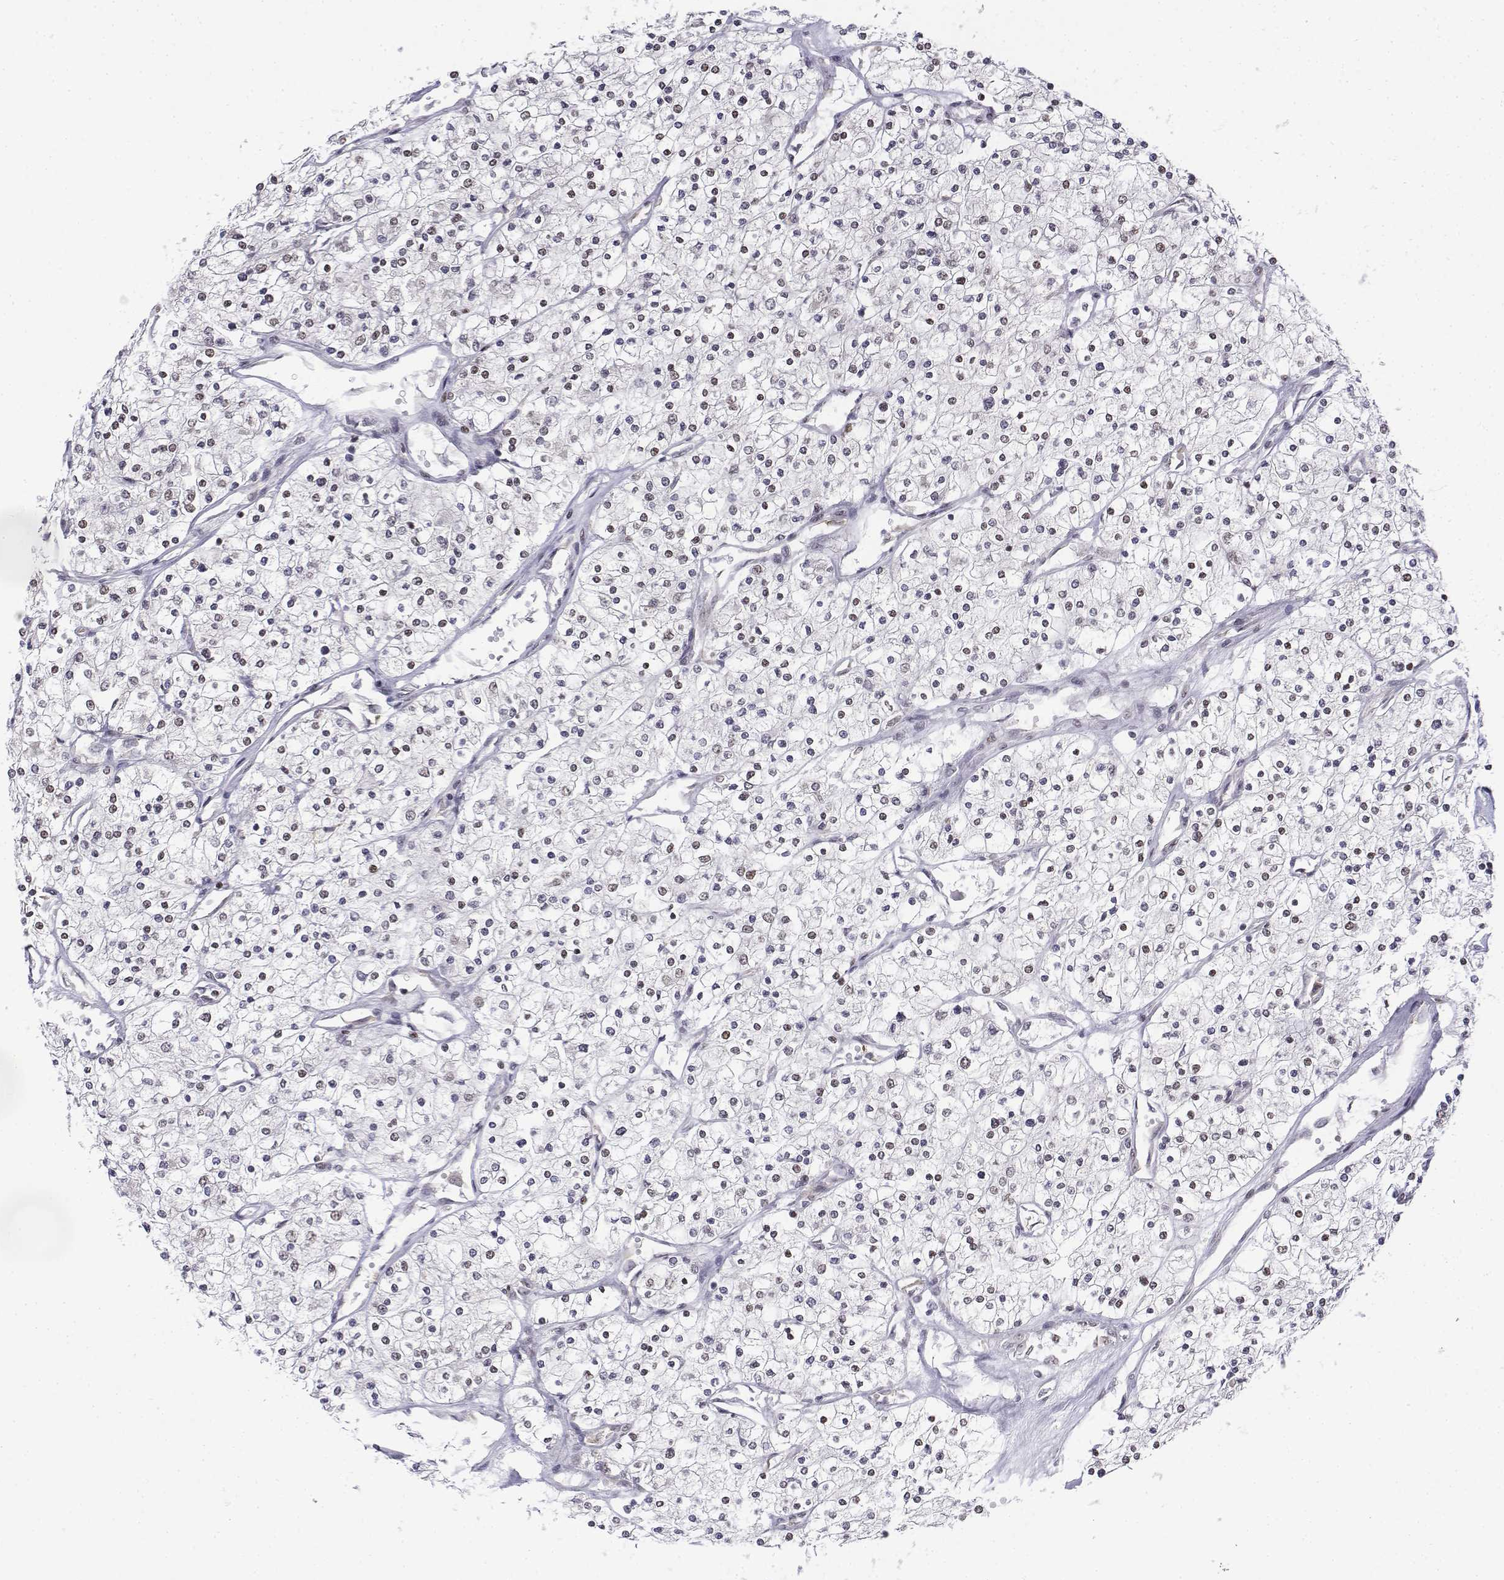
{"staining": {"intensity": "weak", "quantity": "25%-75%", "location": "nuclear"}, "tissue": "renal cancer", "cell_type": "Tumor cells", "image_type": "cancer", "snomed": [{"axis": "morphology", "description": "Adenocarcinoma, NOS"}, {"axis": "topography", "description": "Kidney"}], "caption": "Weak nuclear protein positivity is identified in approximately 25%-75% of tumor cells in renal cancer. The staining is performed using DAB brown chromogen to label protein expression. The nuclei are counter-stained blue using hematoxylin.", "gene": "SETD1A", "patient": {"sex": "male", "age": 80}}